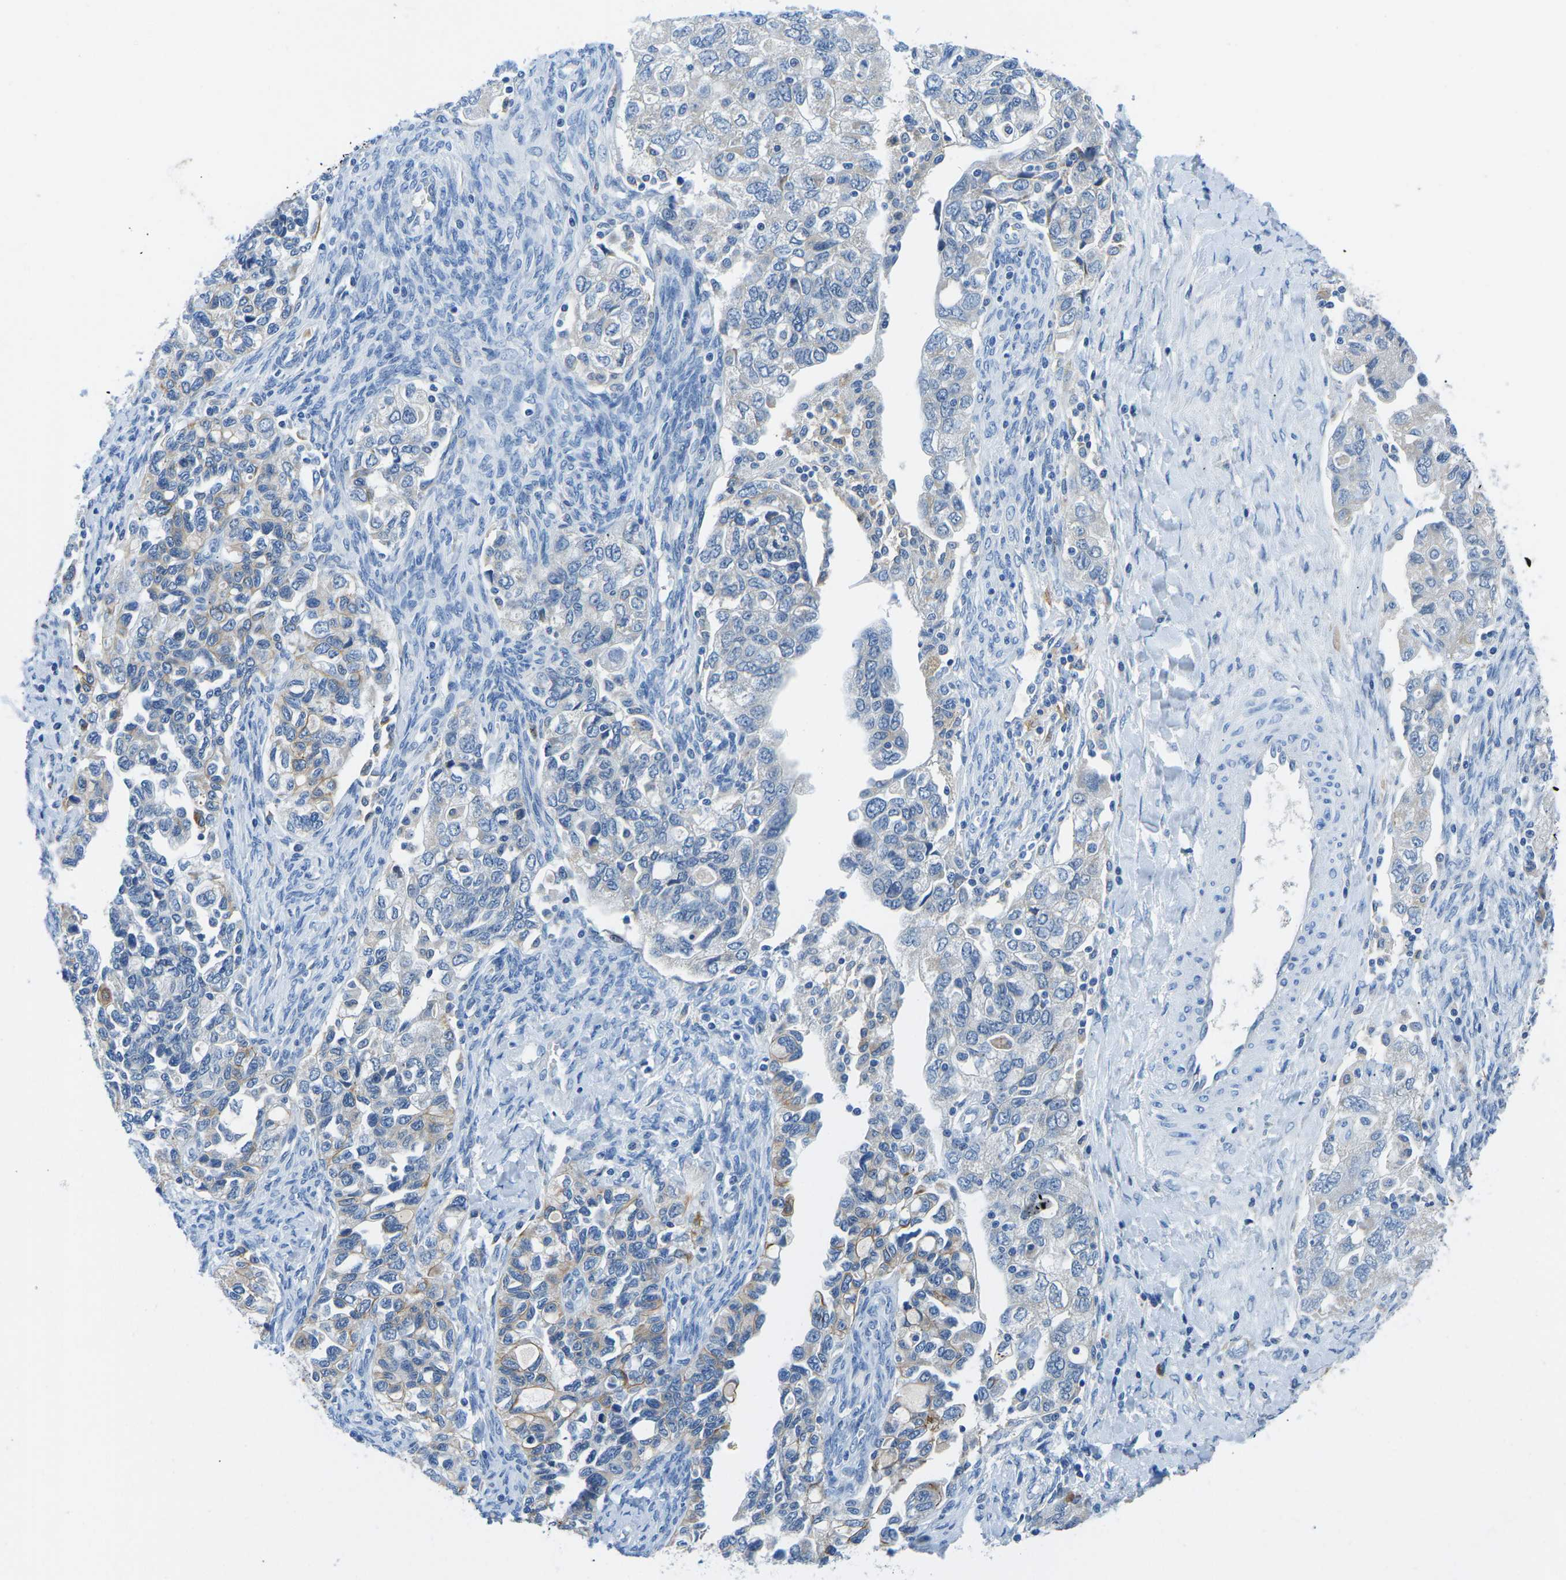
{"staining": {"intensity": "negative", "quantity": "none", "location": "none"}, "tissue": "ovarian cancer", "cell_type": "Tumor cells", "image_type": "cancer", "snomed": [{"axis": "morphology", "description": "Carcinoma, NOS"}, {"axis": "morphology", "description": "Cystadenocarcinoma, serous, NOS"}, {"axis": "topography", "description": "Ovary"}], "caption": "This is an IHC histopathology image of ovarian cancer (carcinoma). There is no expression in tumor cells.", "gene": "TM6SF1", "patient": {"sex": "female", "age": 69}}